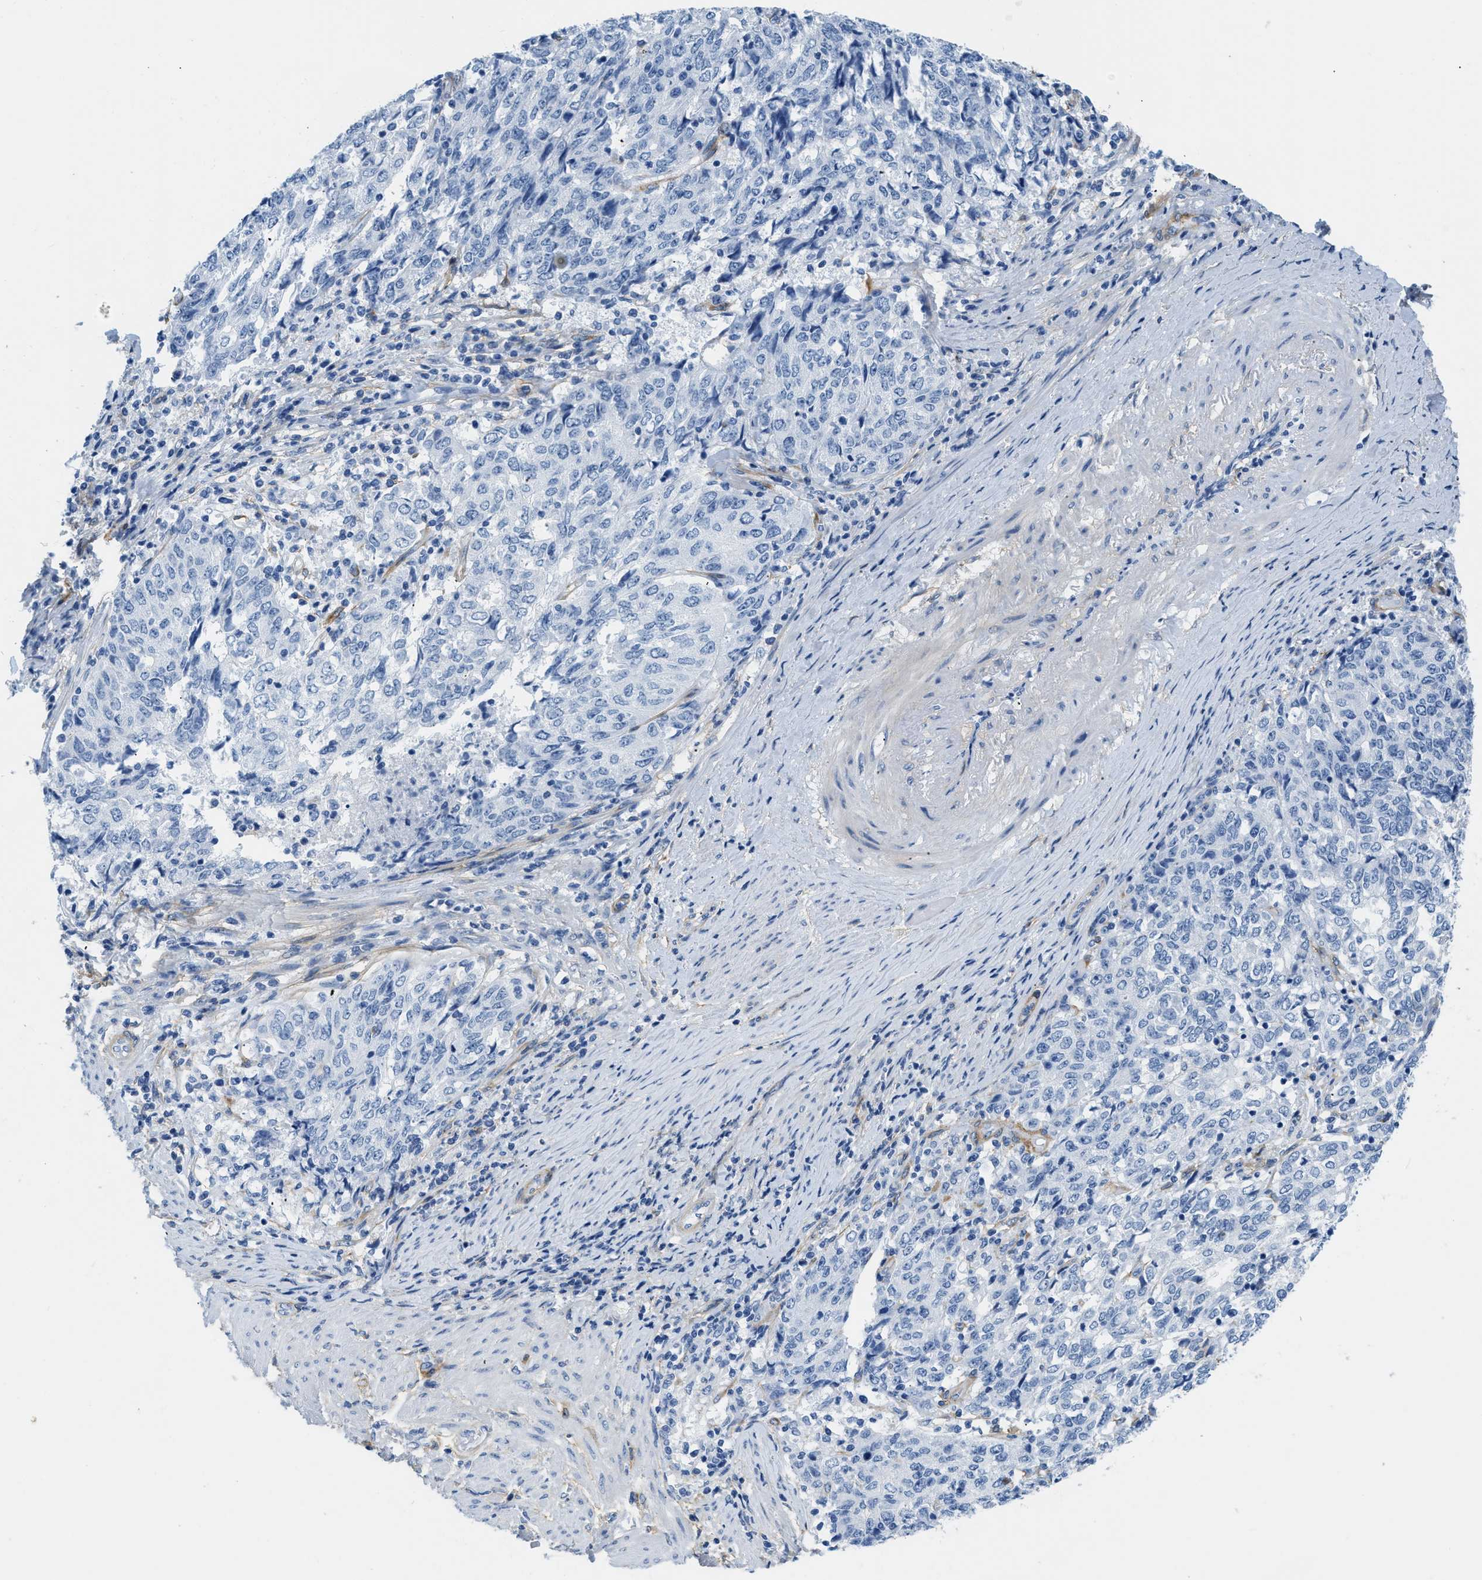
{"staining": {"intensity": "negative", "quantity": "none", "location": "none"}, "tissue": "endometrial cancer", "cell_type": "Tumor cells", "image_type": "cancer", "snomed": [{"axis": "morphology", "description": "Adenocarcinoma, NOS"}, {"axis": "topography", "description": "Endometrium"}], "caption": "Tumor cells are negative for brown protein staining in adenocarcinoma (endometrial).", "gene": "PDGFRB", "patient": {"sex": "female", "age": 80}}